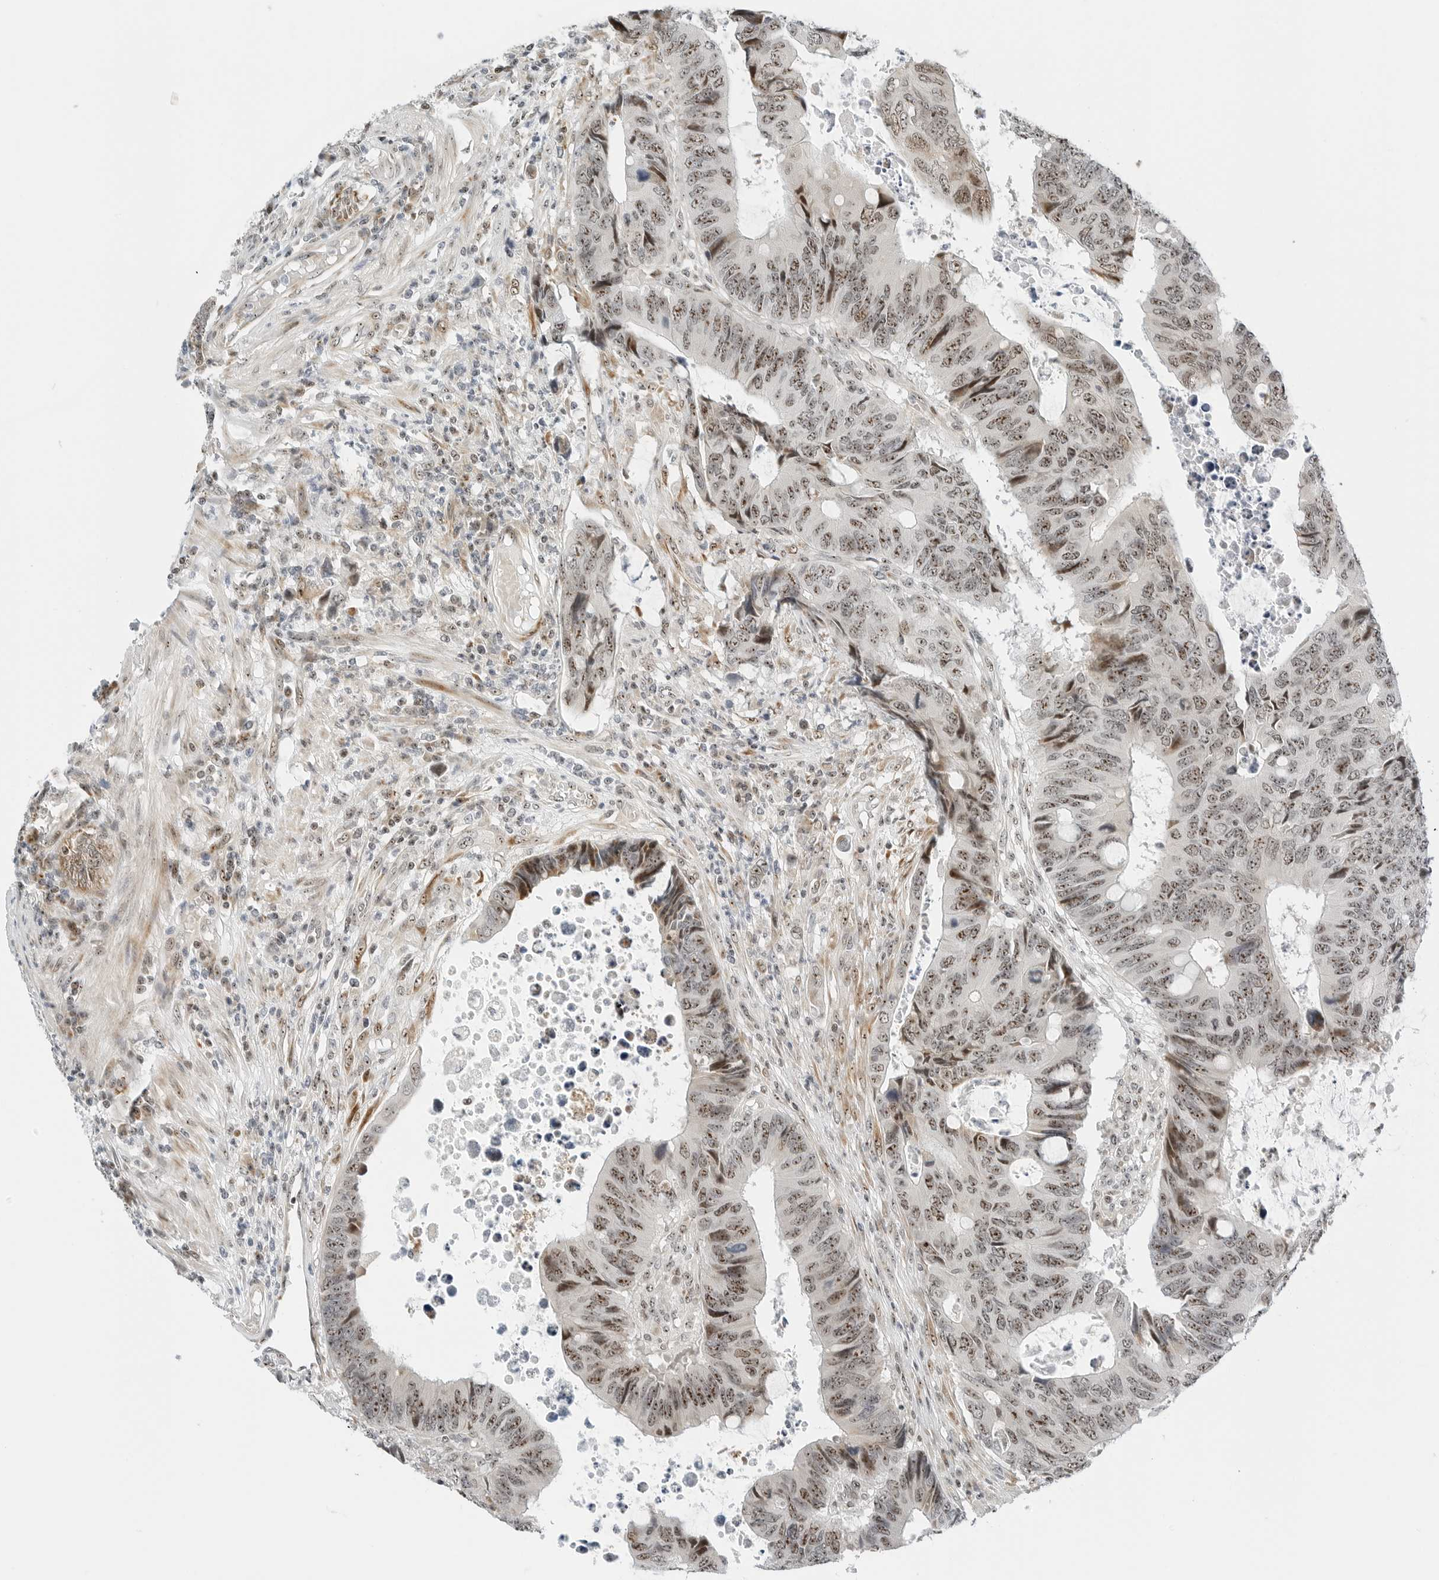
{"staining": {"intensity": "moderate", "quantity": ">75%", "location": "nuclear"}, "tissue": "colorectal cancer", "cell_type": "Tumor cells", "image_type": "cancer", "snomed": [{"axis": "morphology", "description": "Adenocarcinoma, NOS"}, {"axis": "topography", "description": "Rectum"}], "caption": "IHC (DAB (3,3'-diaminobenzidine)) staining of human adenocarcinoma (colorectal) demonstrates moderate nuclear protein staining in about >75% of tumor cells.", "gene": "RIMKLA", "patient": {"sex": "male", "age": 84}}